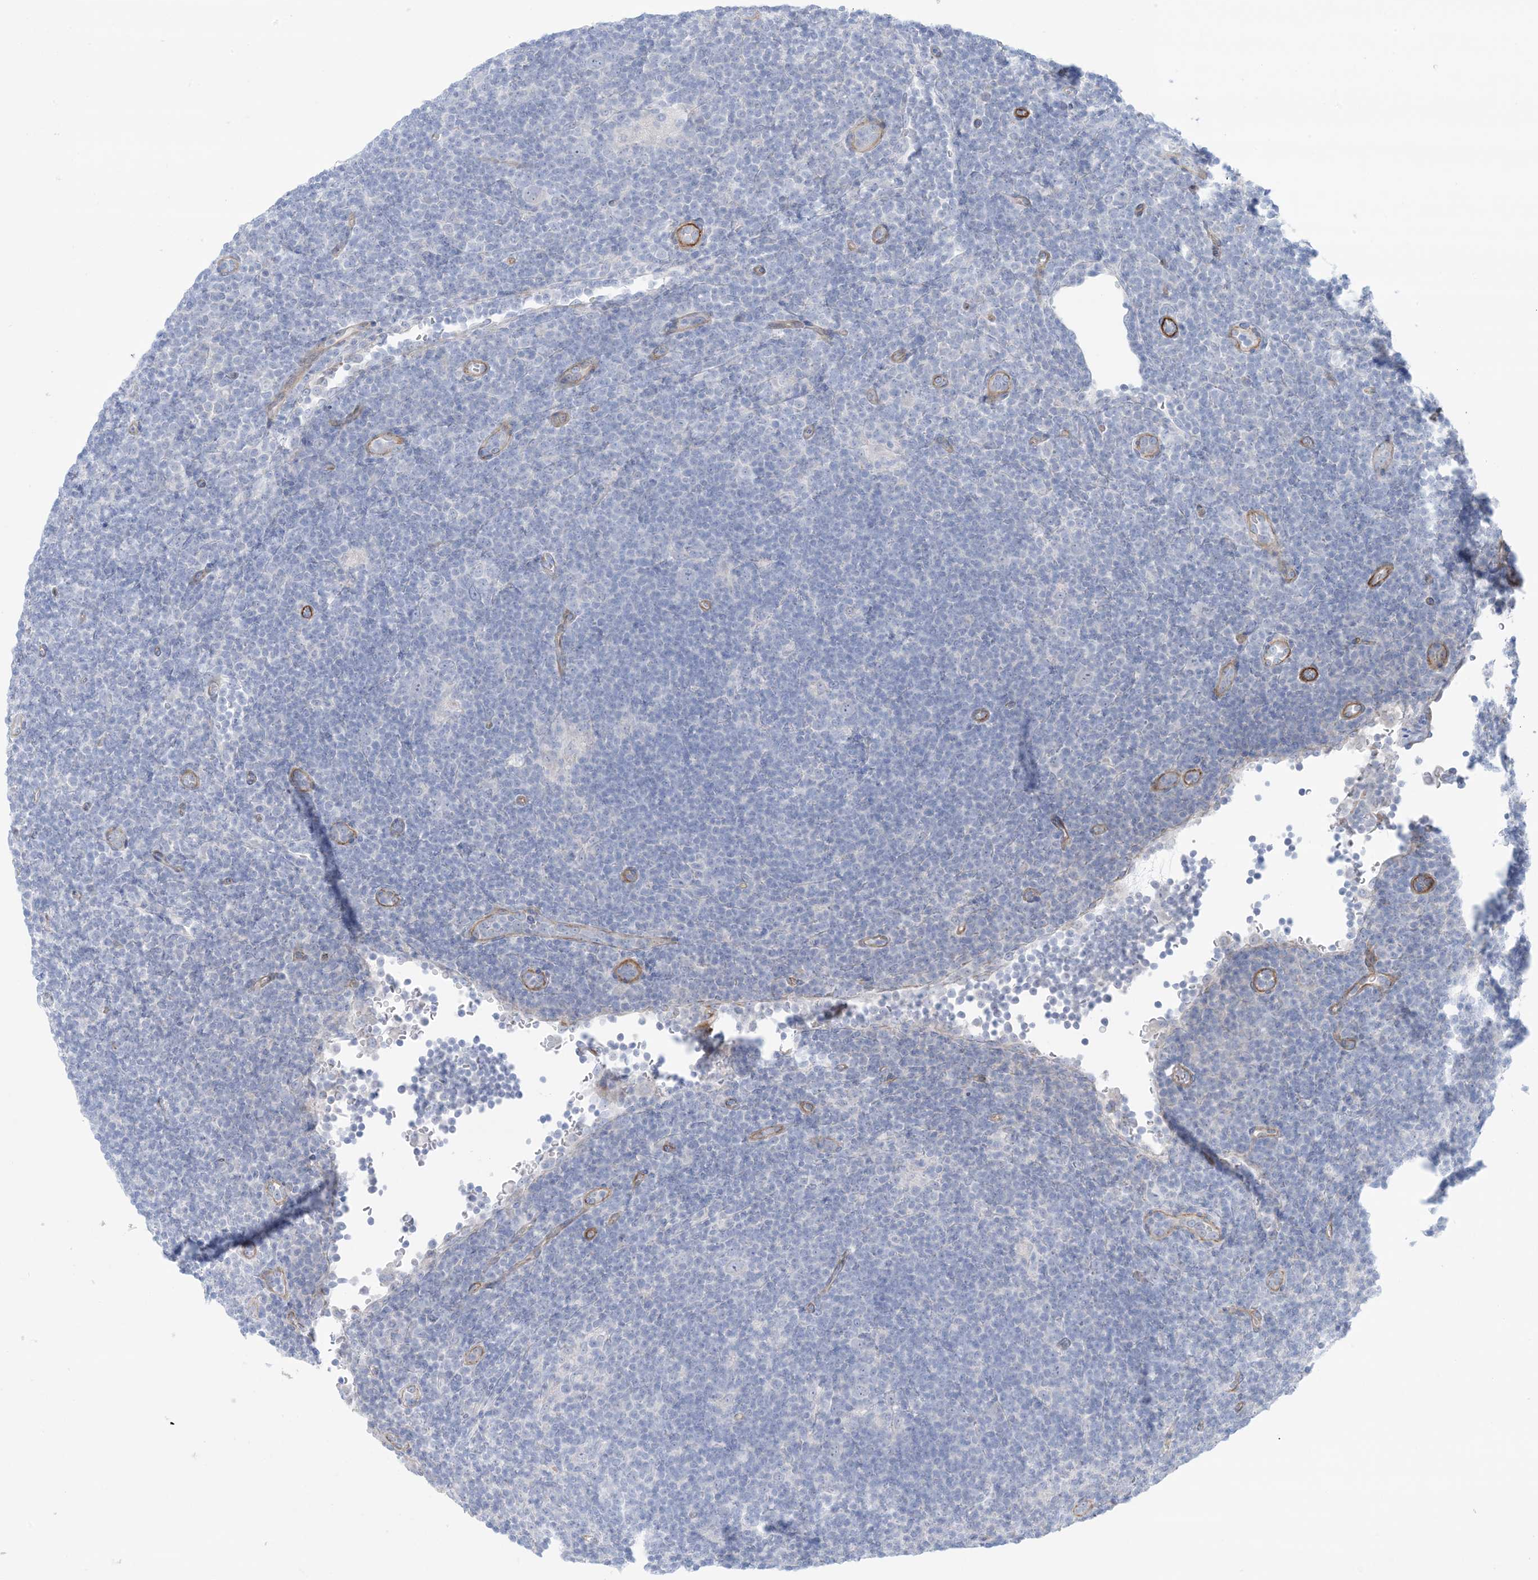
{"staining": {"intensity": "negative", "quantity": "none", "location": "none"}, "tissue": "lymphoma", "cell_type": "Tumor cells", "image_type": "cancer", "snomed": [{"axis": "morphology", "description": "Hodgkin's disease, NOS"}, {"axis": "topography", "description": "Lymph node"}], "caption": "Image shows no protein positivity in tumor cells of lymphoma tissue.", "gene": "ATP11C", "patient": {"sex": "female", "age": 57}}